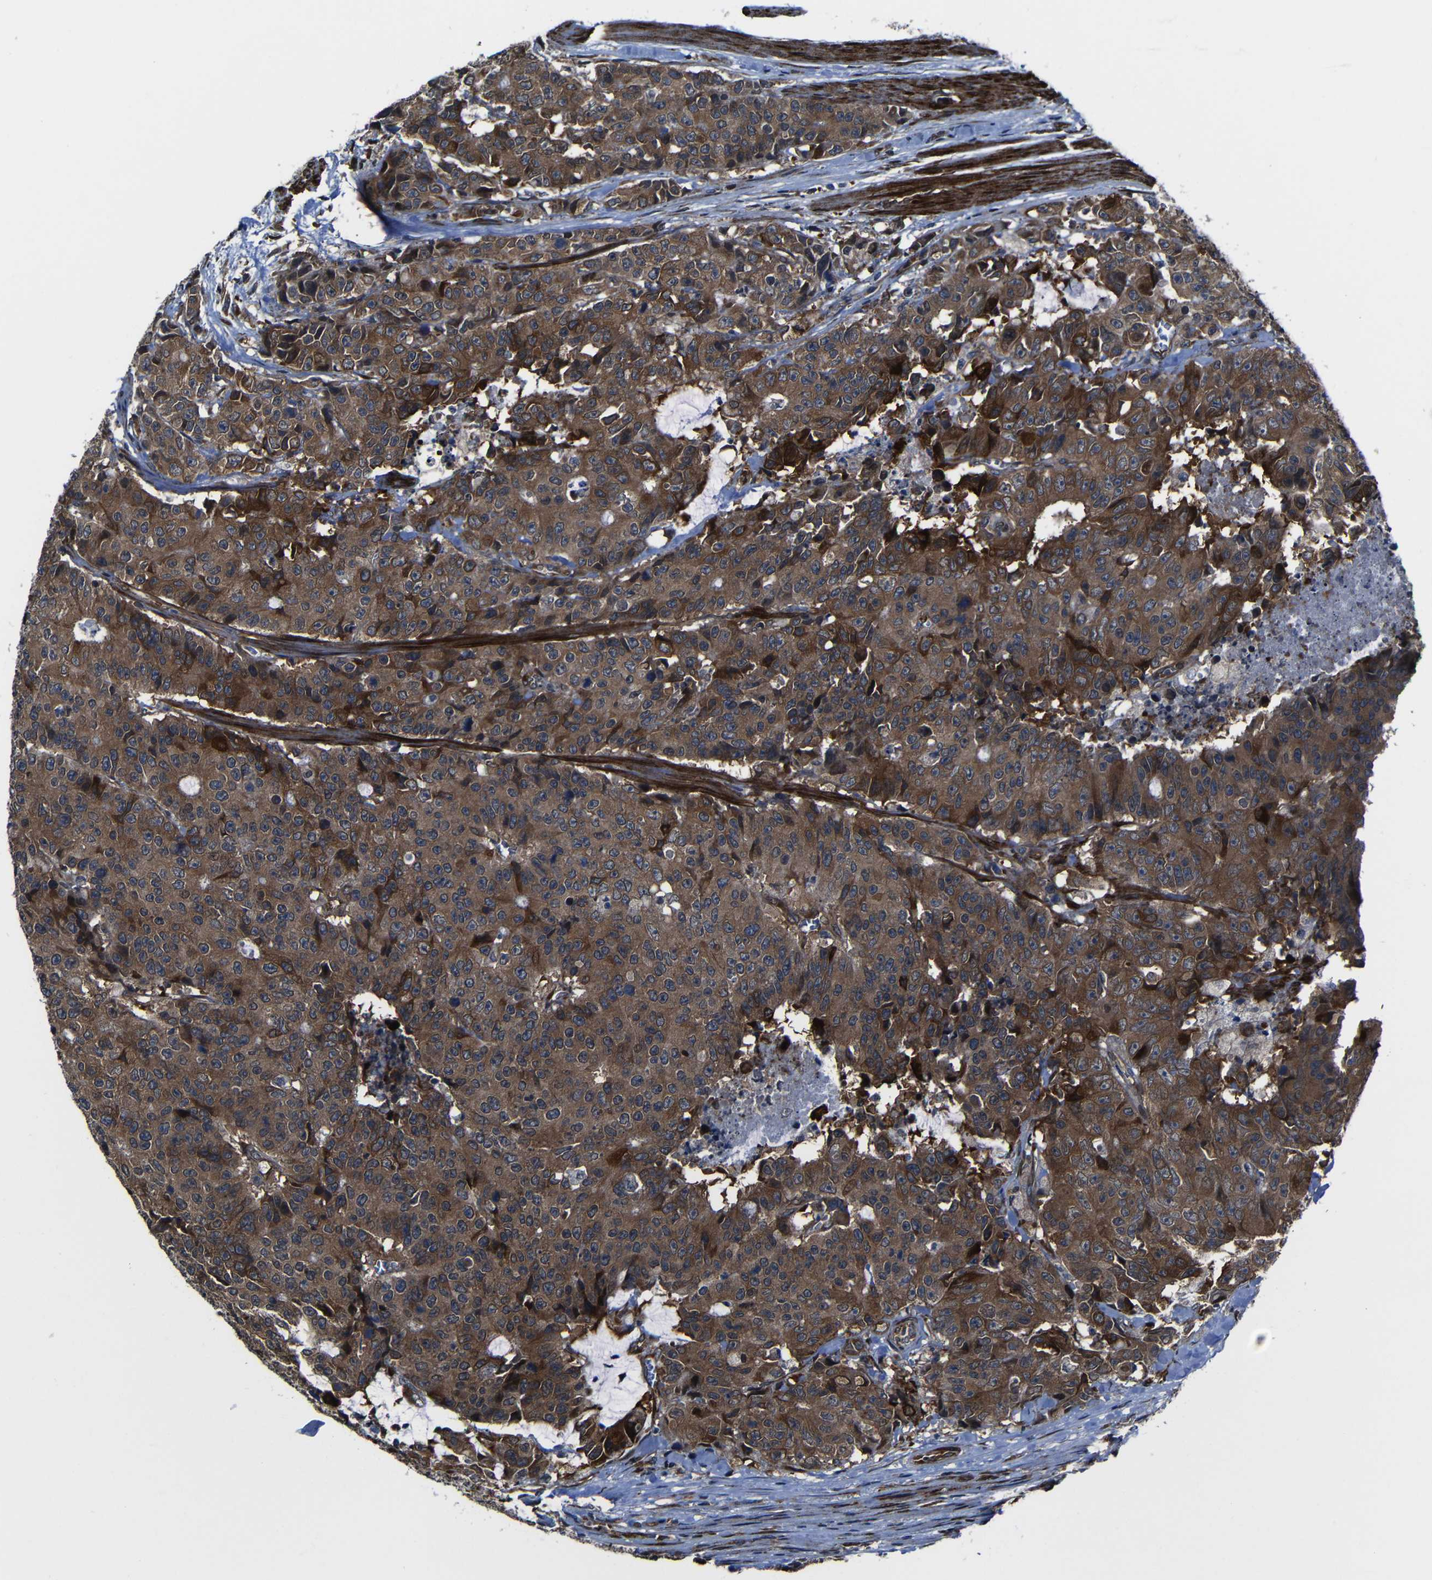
{"staining": {"intensity": "strong", "quantity": ">75%", "location": "cytoplasmic/membranous"}, "tissue": "colorectal cancer", "cell_type": "Tumor cells", "image_type": "cancer", "snomed": [{"axis": "morphology", "description": "Adenocarcinoma, NOS"}, {"axis": "topography", "description": "Colon"}], "caption": "Adenocarcinoma (colorectal) was stained to show a protein in brown. There is high levels of strong cytoplasmic/membranous positivity in approximately >75% of tumor cells.", "gene": "KIAA0513", "patient": {"sex": "female", "age": 86}}